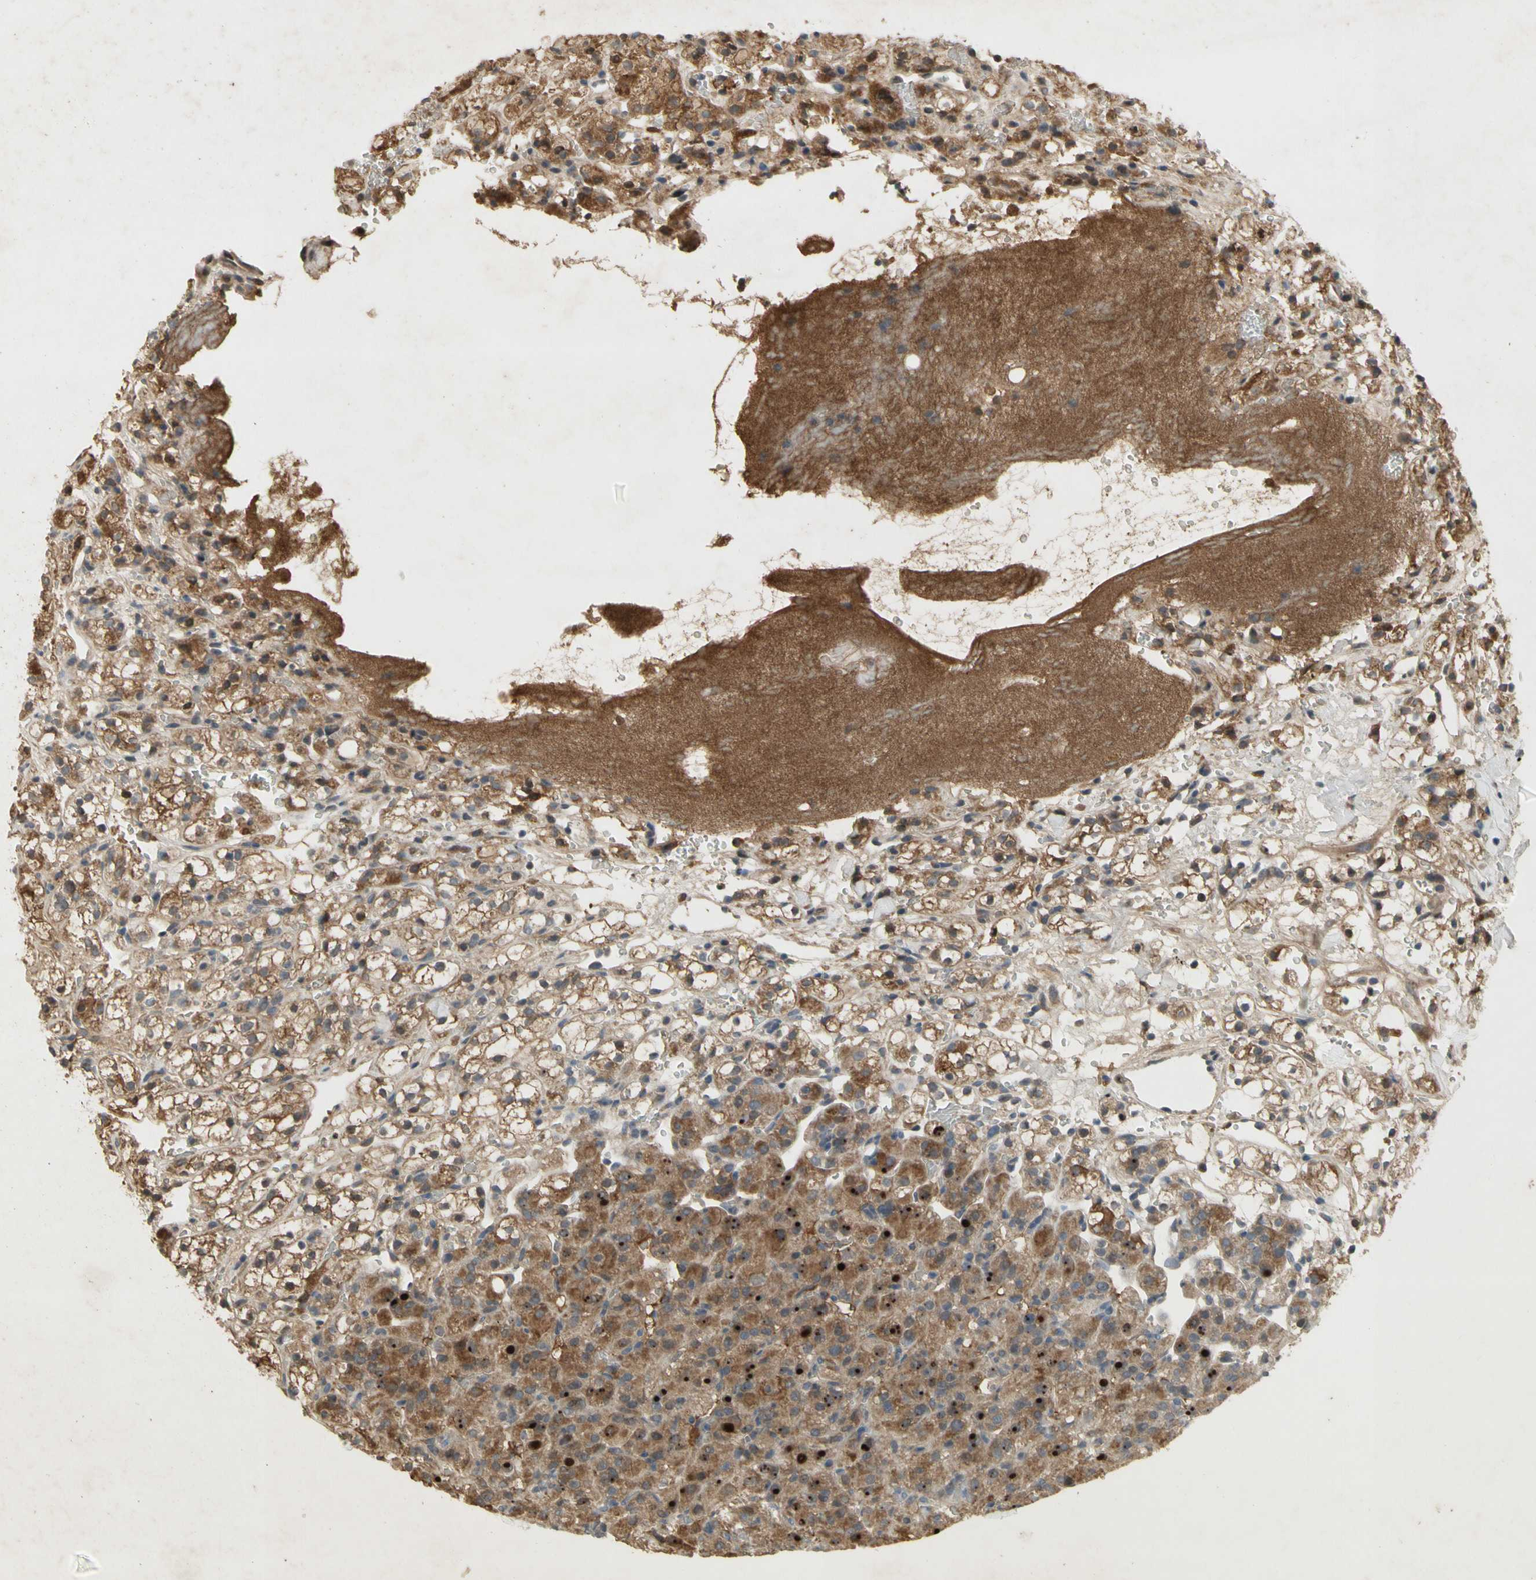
{"staining": {"intensity": "moderate", "quantity": ">75%", "location": "cytoplasmic/membranous"}, "tissue": "renal cancer", "cell_type": "Tumor cells", "image_type": "cancer", "snomed": [{"axis": "morphology", "description": "Adenocarcinoma, NOS"}, {"axis": "topography", "description": "Kidney"}], "caption": "Immunohistochemical staining of renal cancer (adenocarcinoma) exhibits moderate cytoplasmic/membranous protein positivity in approximately >75% of tumor cells. (Brightfield microscopy of DAB IHC at high magnification).", "gene": "NRG4", "patient": {"sex": "male", "age": 61}}